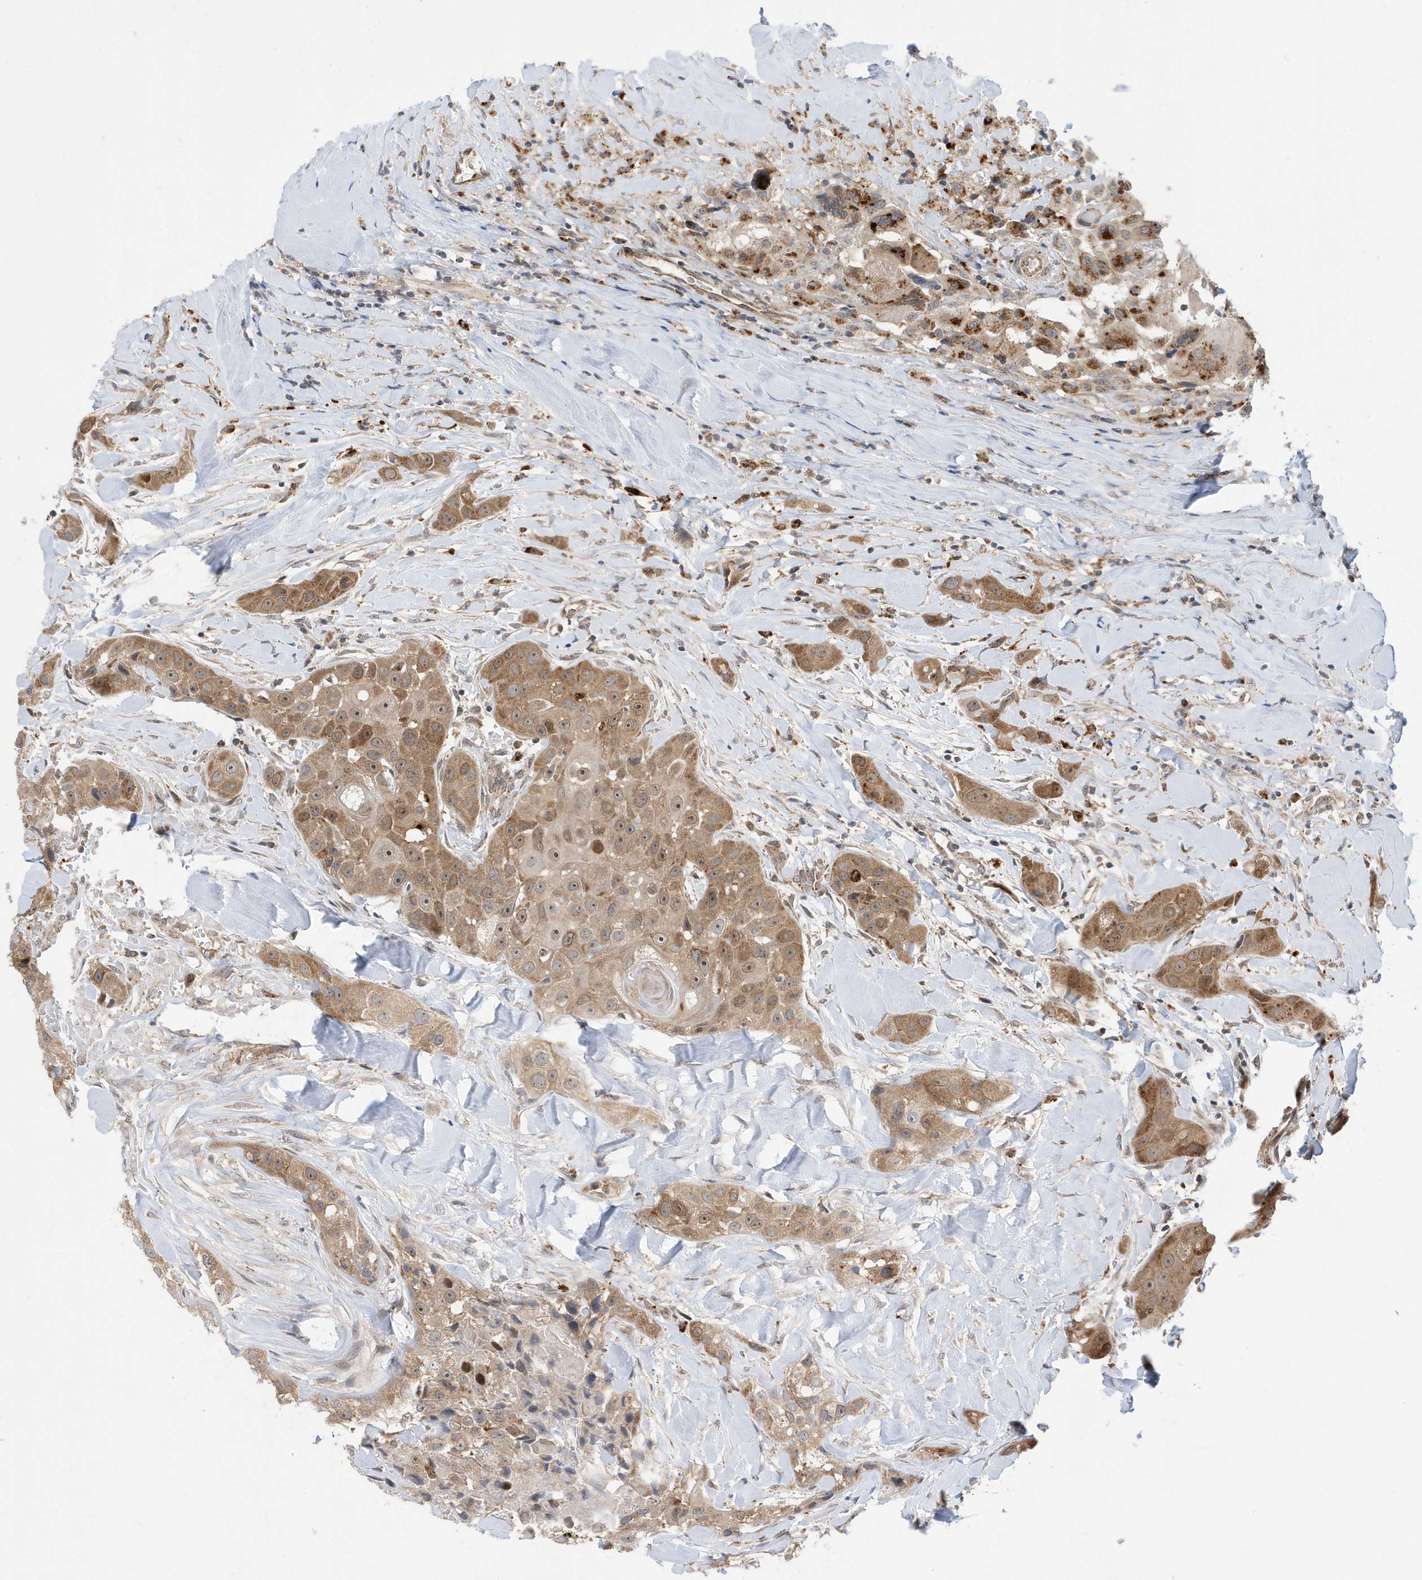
{"staining": {"intensity": "moderate", "quantity": ">75%", "location": "cytoplasmic/membranous,nuclear"}, "tissue": "head and neck cancer", "cell_type": "Tumor cells", "image_type": "cancer", "snomed": [{"axis": "morphology", "description": "Normal tissue, NOS"}, {"axis": "morphology", "description": "Squamous cell carcinoma, NOS"}, {"axis": "topography", "description": "Skeletal muscle"}, {"axis": "topography", "description": "Head-Neck"}], "caption": "Immunohistochemistry of head and neck cancer (squamous cell carcinoma) demonstrates medium levels of moderate cytoplasmic/membranous and nuclear expression in about >75% of tumor cells. The protein is stained brown, and the nuclei are stained in blue (DAB IHC with brightfield microscopy, high magnification).", "gene": "ZNF507", "patient": {"sex": "male", "age": 51}}